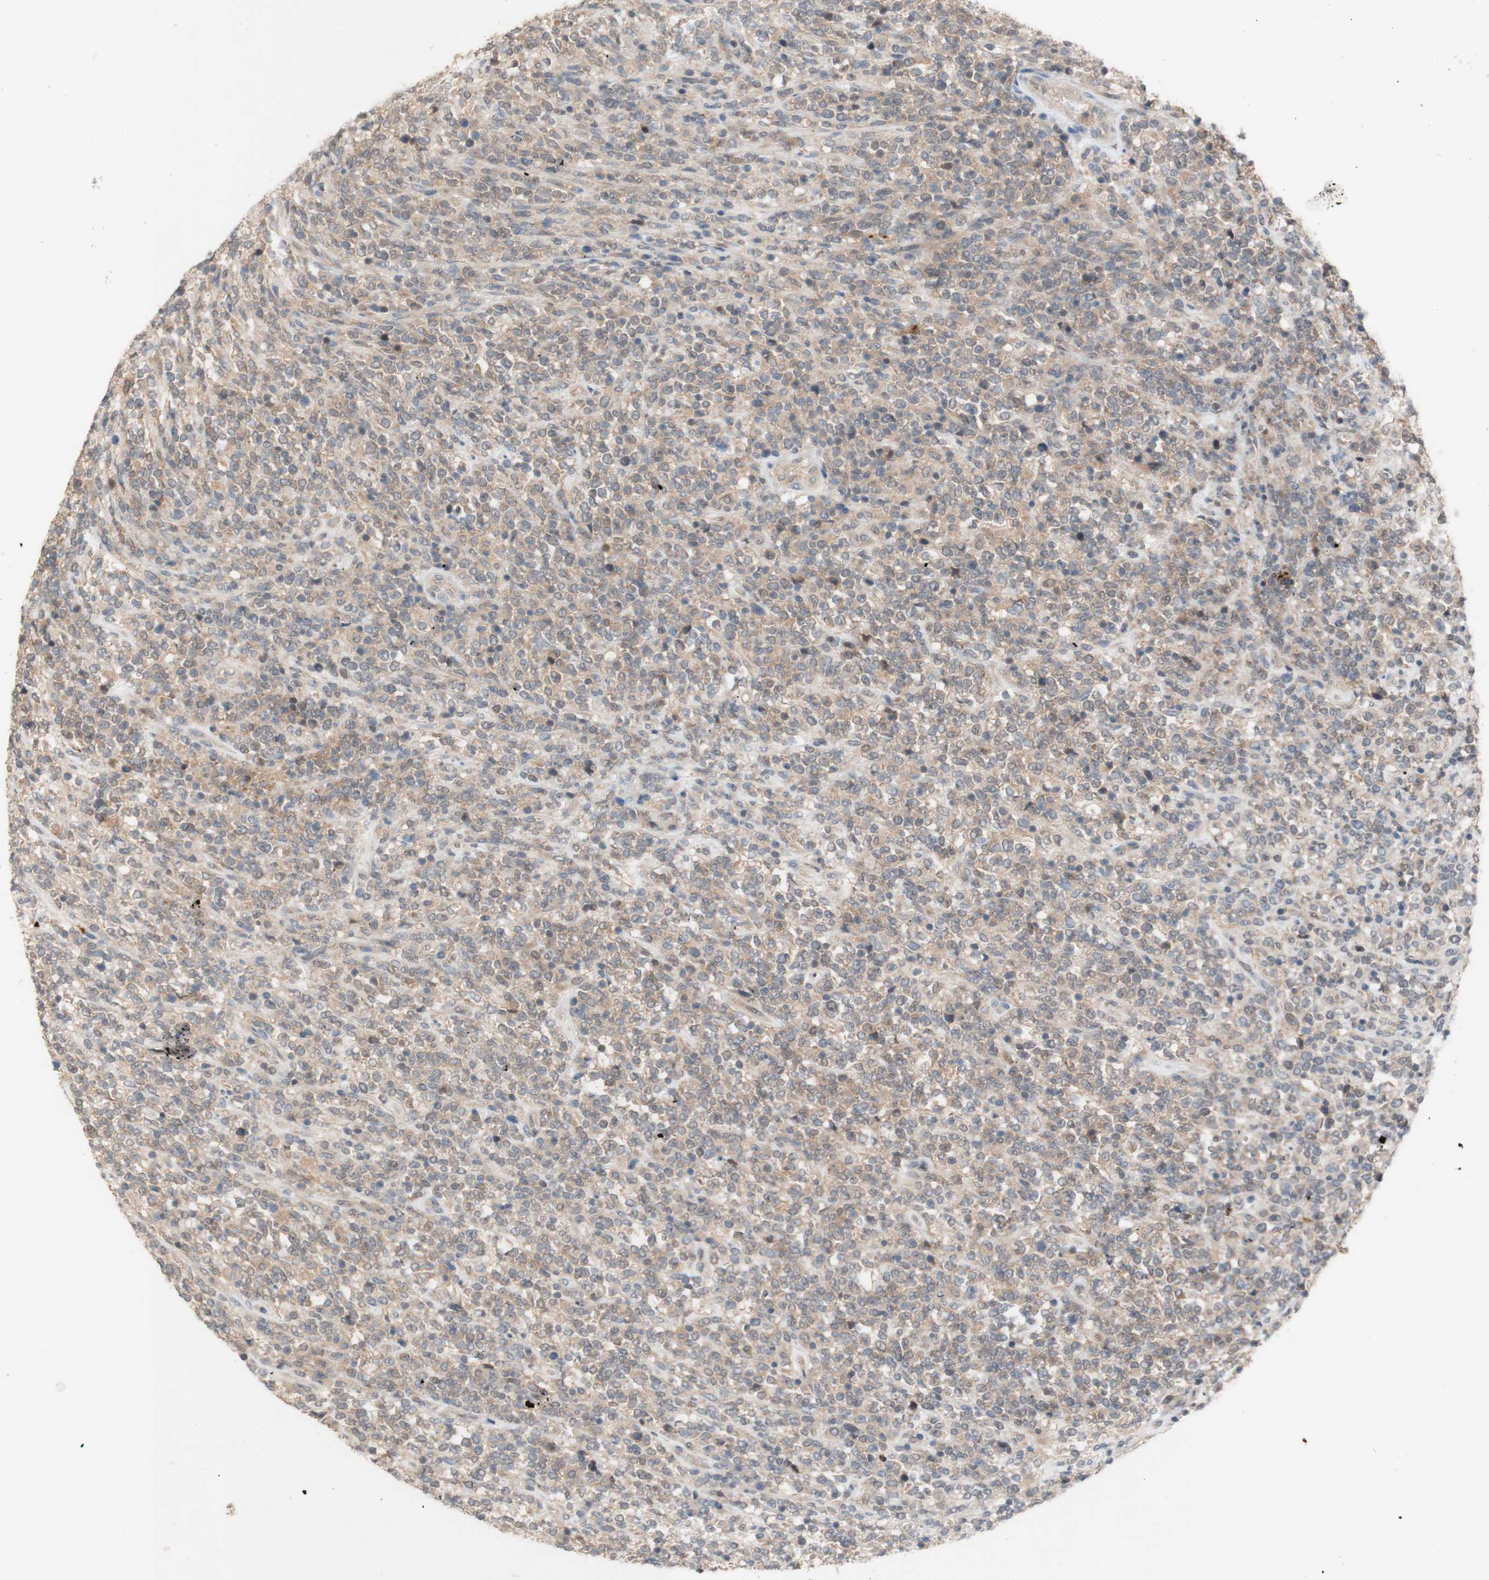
{"staining": {"intensity": "weak", "quantity": ">75%", "location": "cytoplasmic/membranous"}, "tissue": "lymphoma", "cell_type": "Tumor cells", "image_type": "cancer", "snomed": [{"axis": "morphology", "description": "Malignant lymphoma, non-Hodgkin's type, High grade"}, {"axis": "topography", "description": "Soft tissue"}], "caption": "Human lymphoma stained for a protein (brown) shows weak cytoplasmic/membranous positive staining in about >75% of tumor cells.", "gene": "PEX2", "patient": {"sex": "male", "age": 18}}